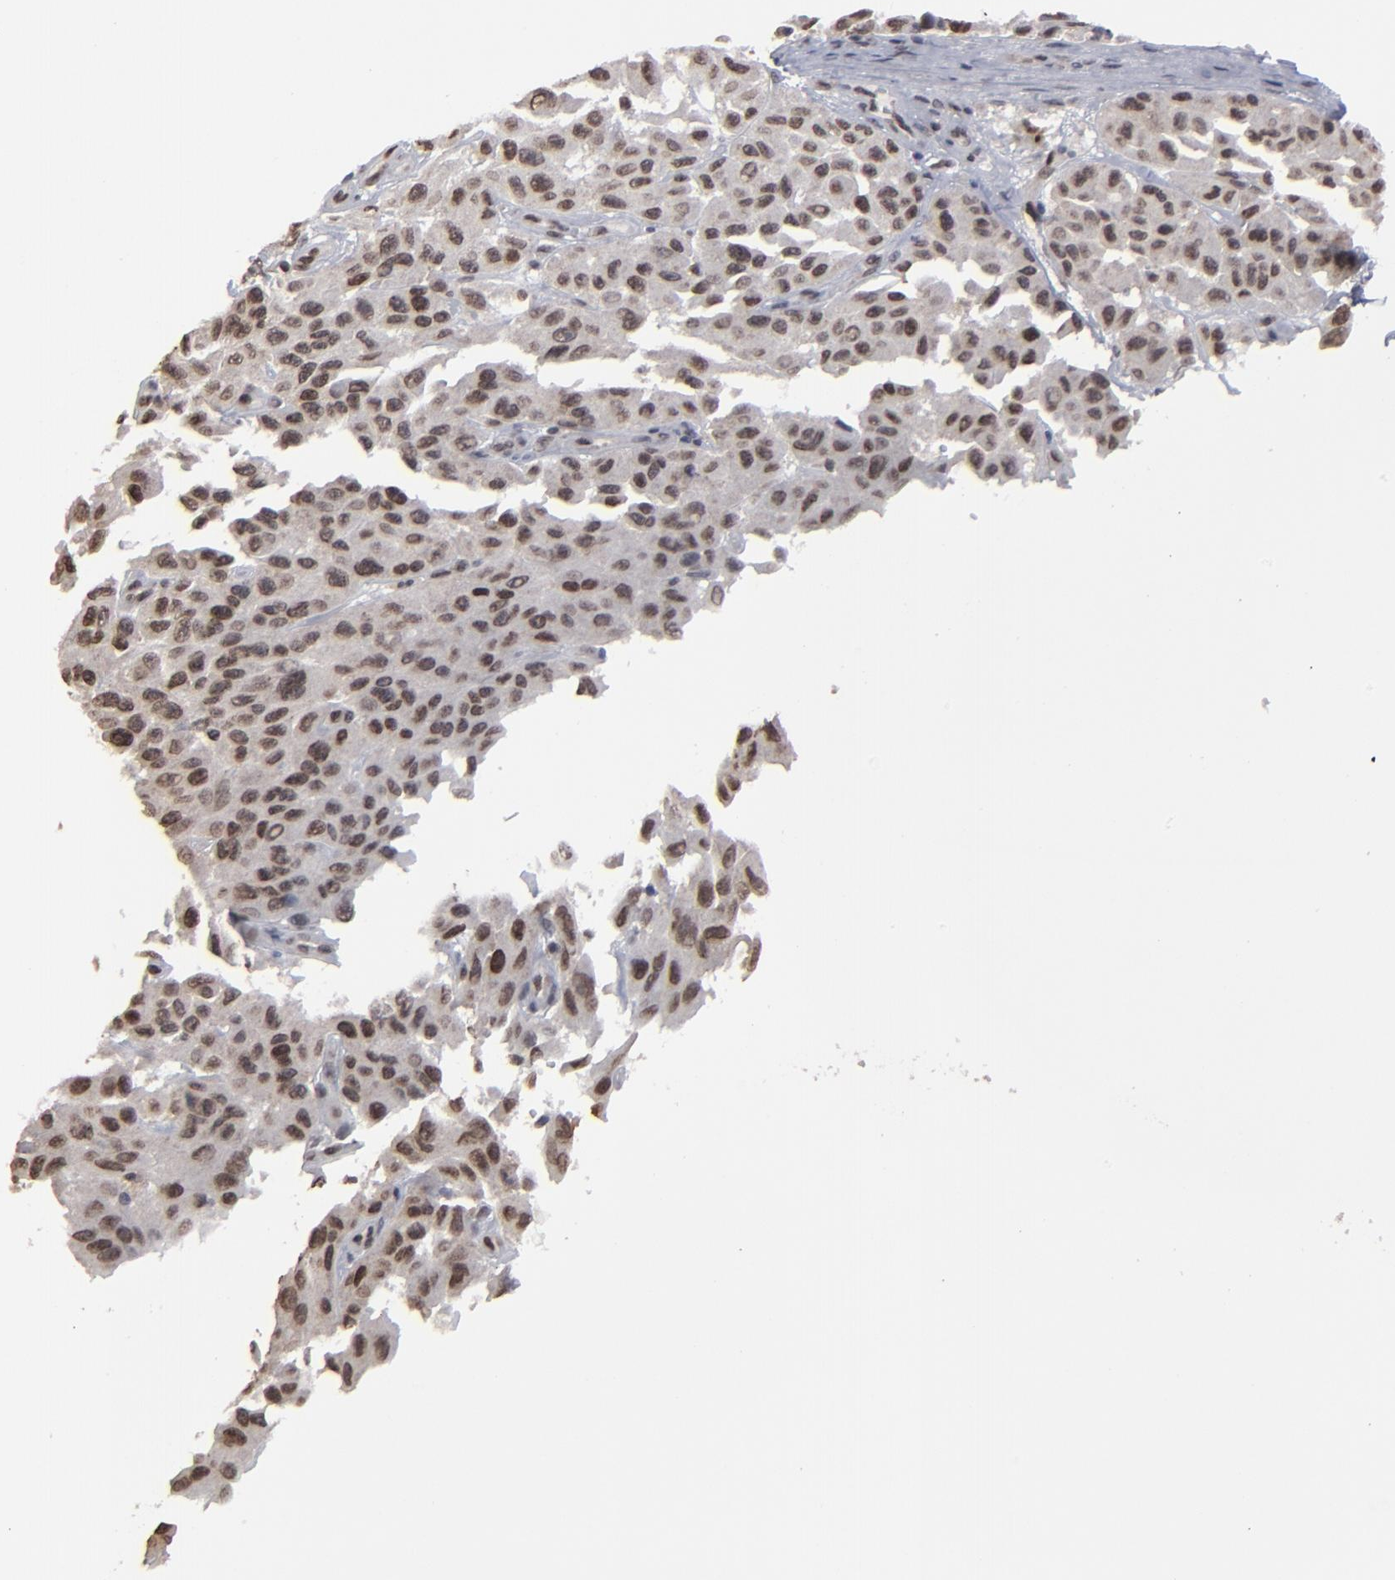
{"staining": {"intensity": "weak", "quantity": "25%-75%", "location": "nuclear"}, "tissue": "melanoma", "cell_type": "Tumor cells", "image_type": "cancer", "snomed": [{"axis": "morphology", "description": "Malignant melanoma, NOS"}, {"axis": "topography", "description": "Skin"}], "caption": "Protein staining by immunohistochemistry shows weak nuclear expression in approximately 25%-75% of tumor cells in malignant melanoma. The staining was performed using DAB, with brown indicating positive protein expression. Nuclei are stained blue with hematoxylin.", "gene": "BAZ1A", "patient": {"sex": "male", "age": 30}}